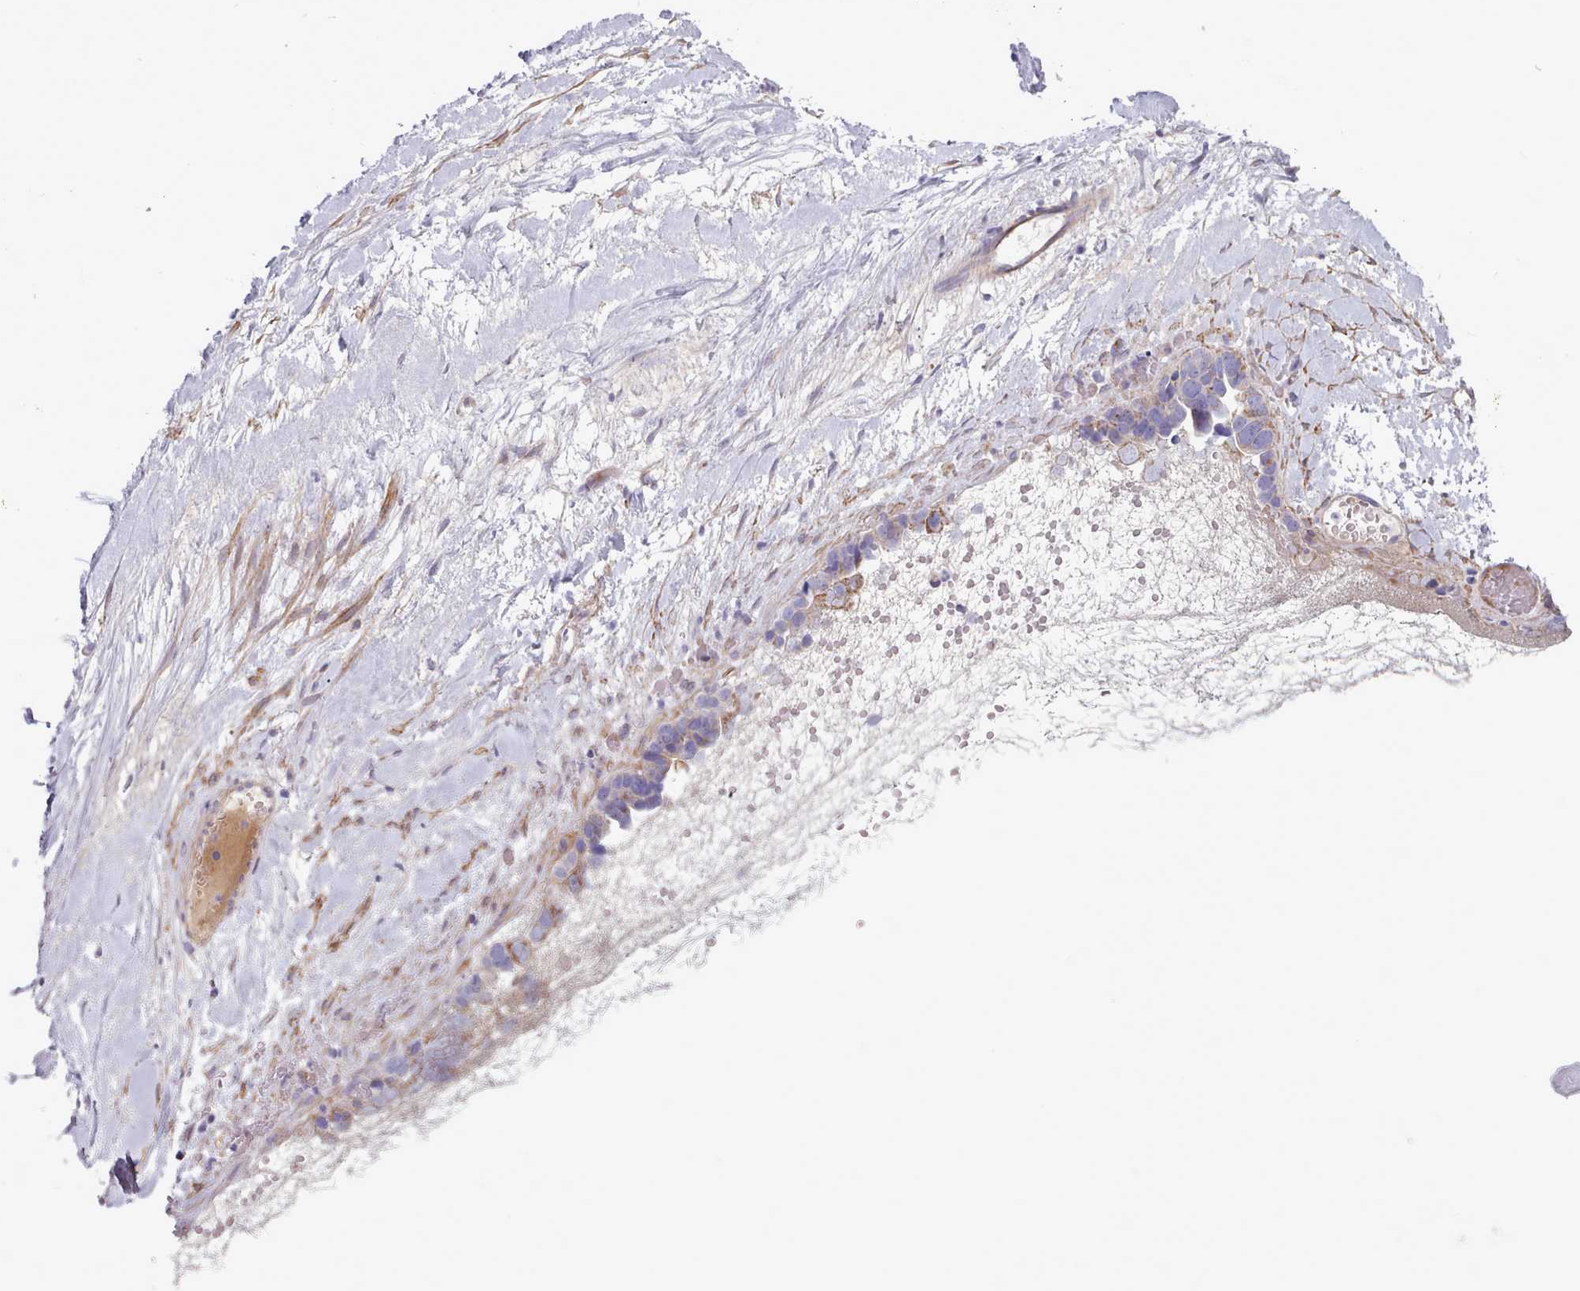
{"staining": {"intensity": "moderate", "quantity": "<25%", "location": "cytoplasmic/membranous"}, "tissue": "ovarian cancer", "cell_type": "Tumor cells", "image_type": "cancer", "snomed": [{"axis": "morphology", "description": "Cystadenocarcinoma, serous, NOS"}, {"axis": "topography", "description": "Ovary"}], "caption": "High-power microscopy captured an immunohistochemistry photomicrograph of serous cystadenocarcinoma (ovarian), revealing moderate cytoplasmic/membranous positivity in approximately <25% of tumor cells. The staining was performed using DAB (3,3'-diaminobenzidine) to visualize the protein expression in brown, while the nuclei were stained in blue with hematoxylin (Magnification: 20x).", "gene": "TENT4B", "patient": {"sex": "female", "age": 54}}